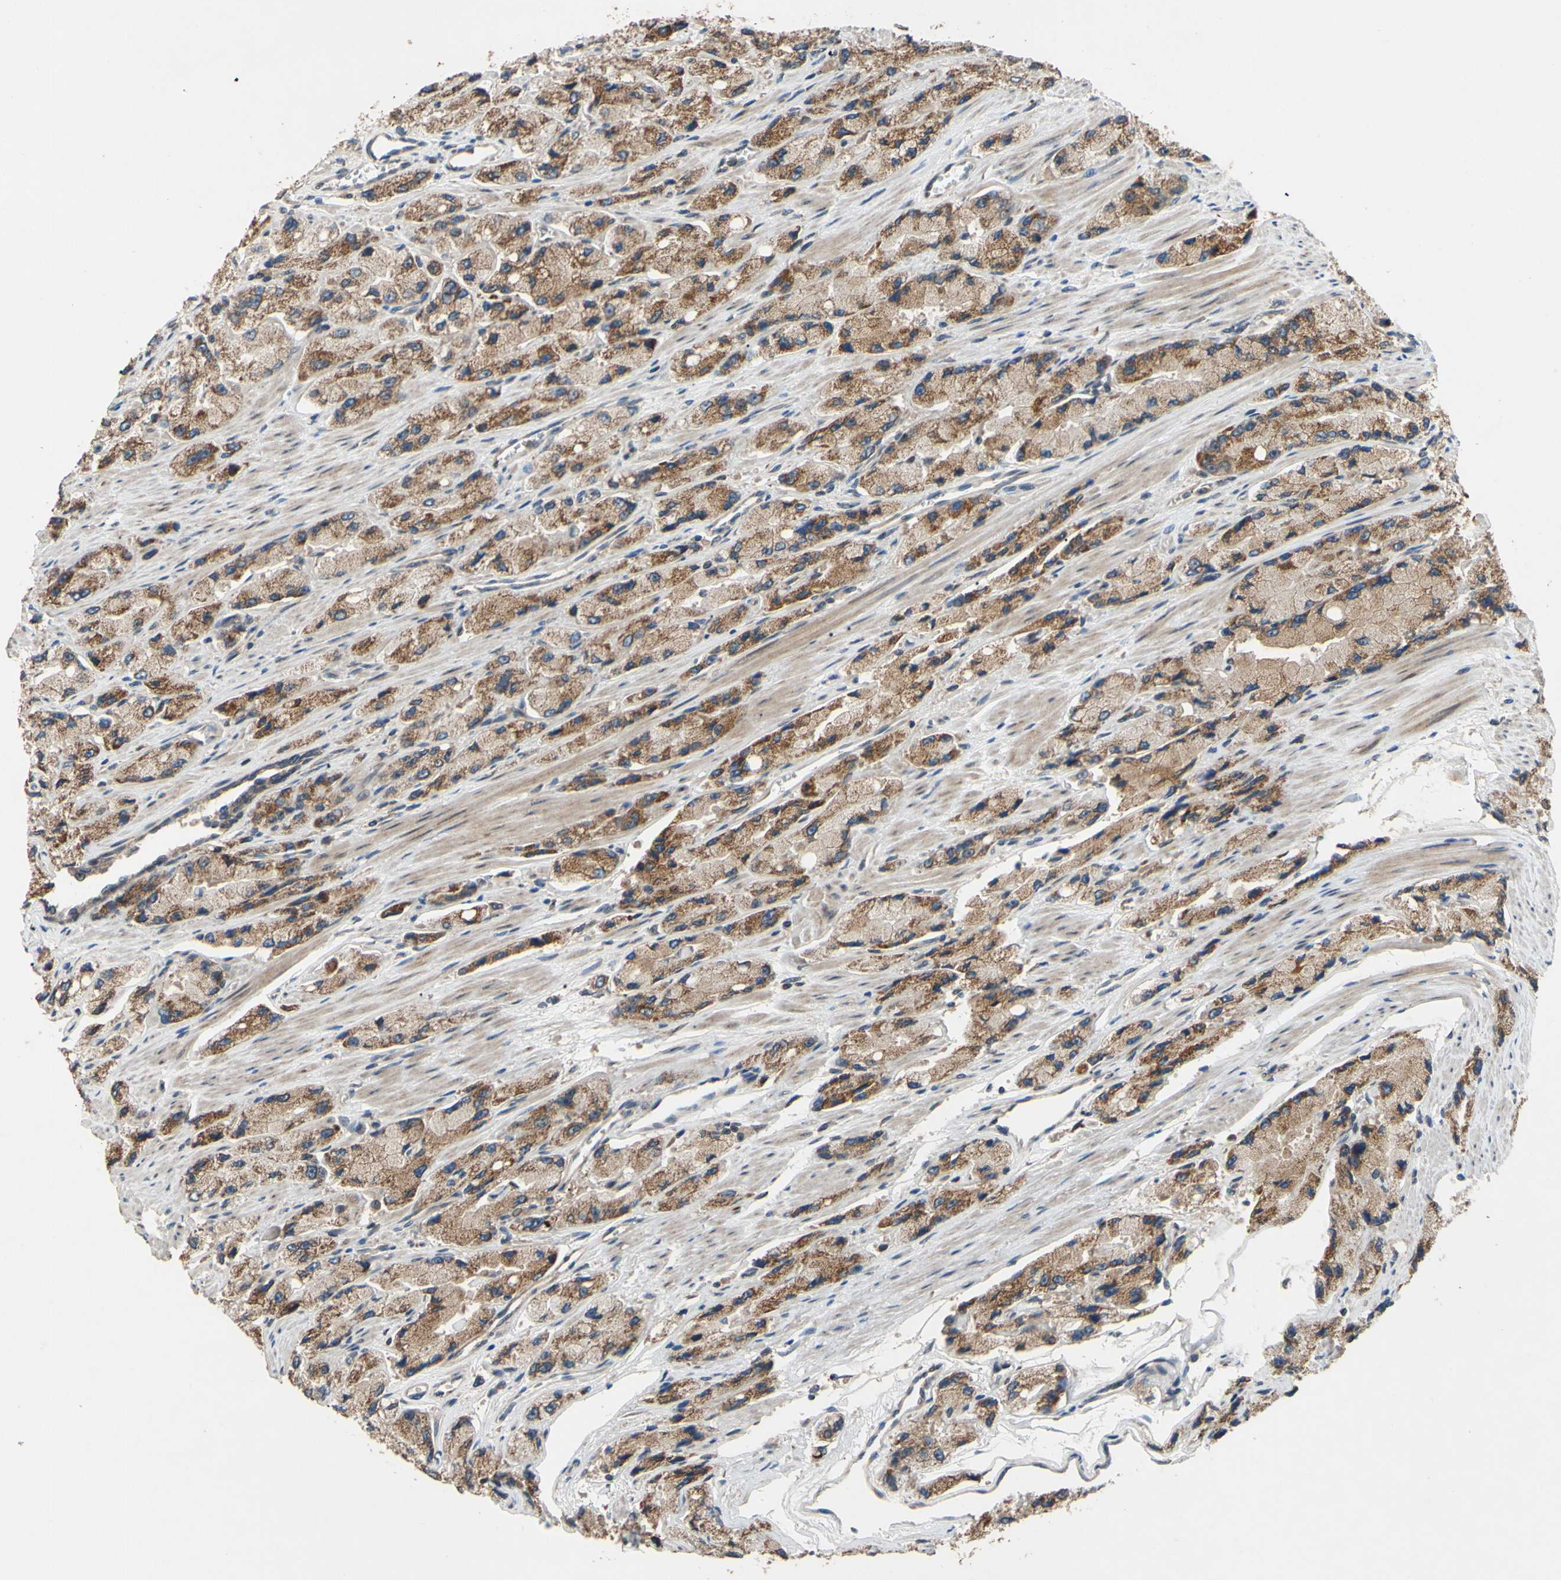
{"staining": {"intensity": "moderate", "quantity": ">75%", "location": "cytoplasmic/membranous"}, "tissue": "prostate cancer", "cell_type": "Tumor cells", "image_type": "cancer", "snomed": [{"axis": "morphology", "description": "Adenocarcinoma, High grade"}, {"axis": "topography", "description": "Prostate"}], "caption": "DAB immunohistochemical staining of prostate cancer reveals moderate cytoplasmic/membranous protein staining in about >75% of tumor cells. Immunohistochemistry stains the protein of interest in brown and the nuclei are stained blue.", "gene": "CD164", "patient": {"sex": "male", "age": 58}}